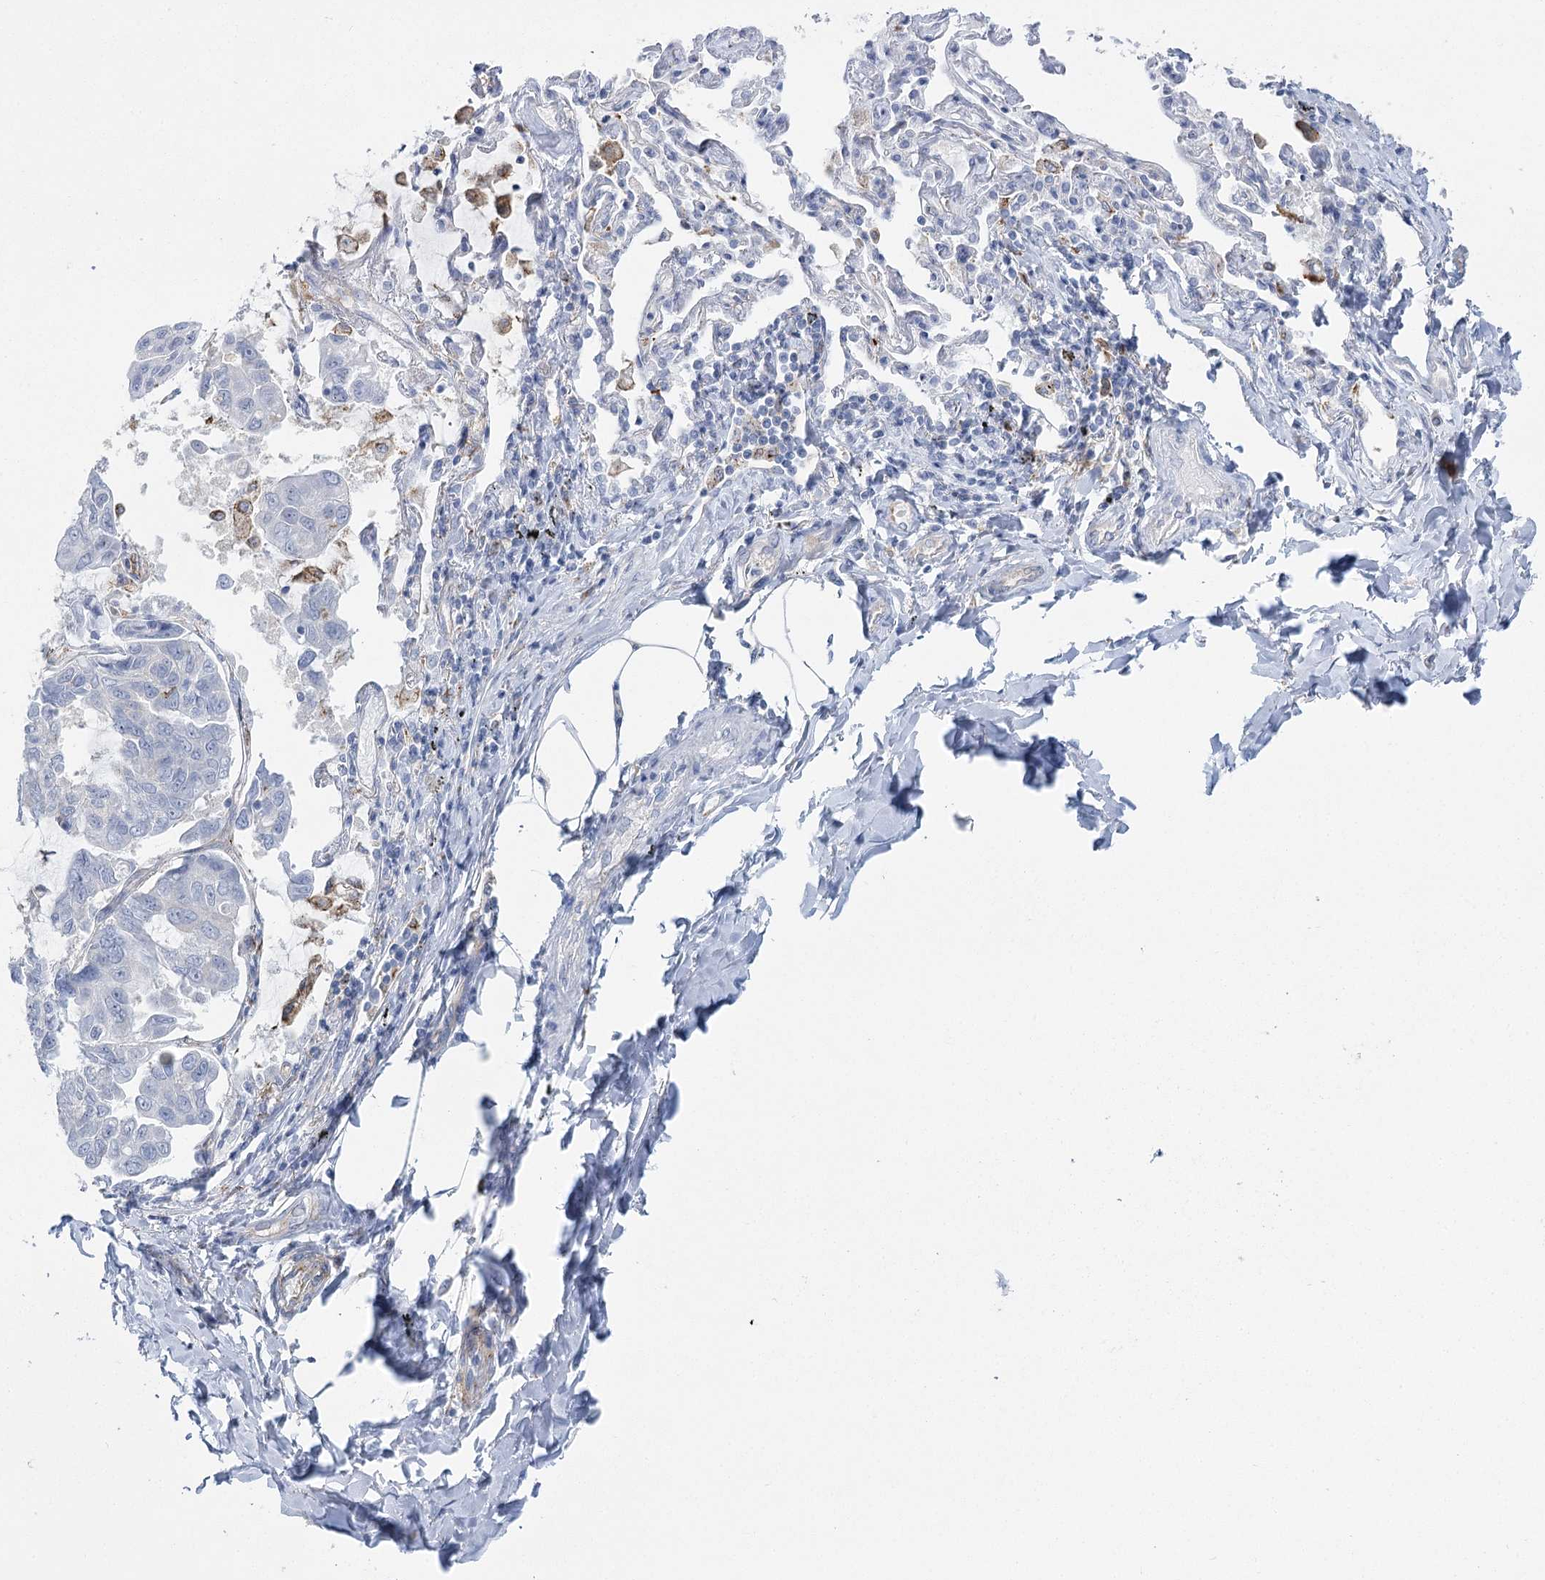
{"staining": {"intensity": "negative", "quantity": "none", "location": "none"}, "tissue": "lung cancer", "cell_type": "Tumor cells", "image_type": "cancer", "snomed": [{"axis": "morphology", "description": "Adenocarcinoma, NOS"}, {"axis": "topography", "description": "Lung"}], "caption": "Tumor cells are negative for protein expression in human adenocarcinoma (lung).", "gene": "CCDC88A", "patient": {"sex": "male", "age": 64}}